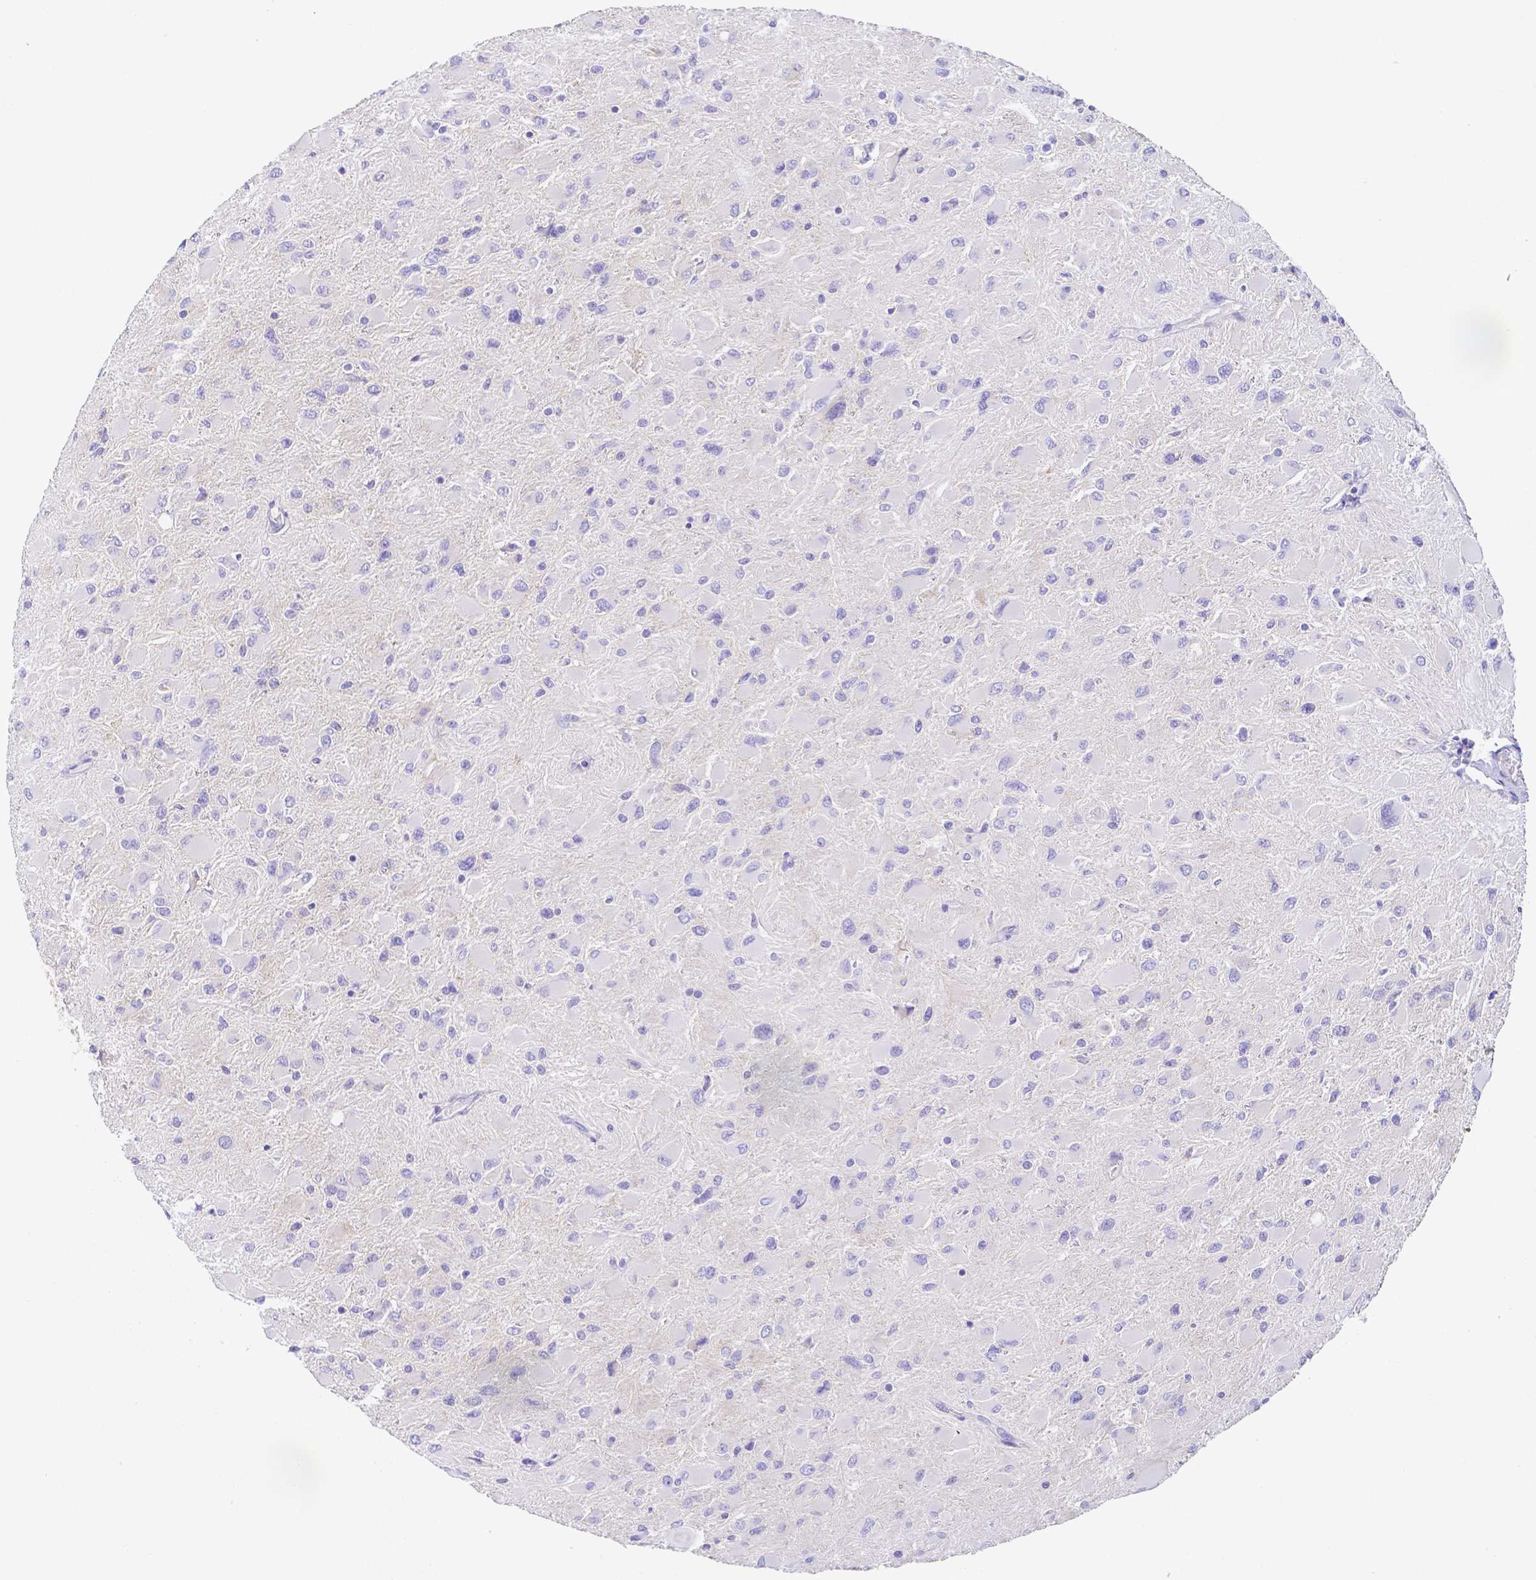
{"staining": {"intensity": "negative", "quantity": "none", "location": "none"}, "tissue": "glioma", "cell_type": "Tumor cells", "image_type": "cancer", "snomed": [{"axis": "morphology", "description": "Glioma, malignant, High grade"}, {"axis": "topography", "description": "Cerebral cortex"}], "caption": "Glioma was stained to show a protein in brown. There is no significant positivity in tumor cells.", "gene": "ZG16B", "patient": {"sex": "female", "age": 36}}